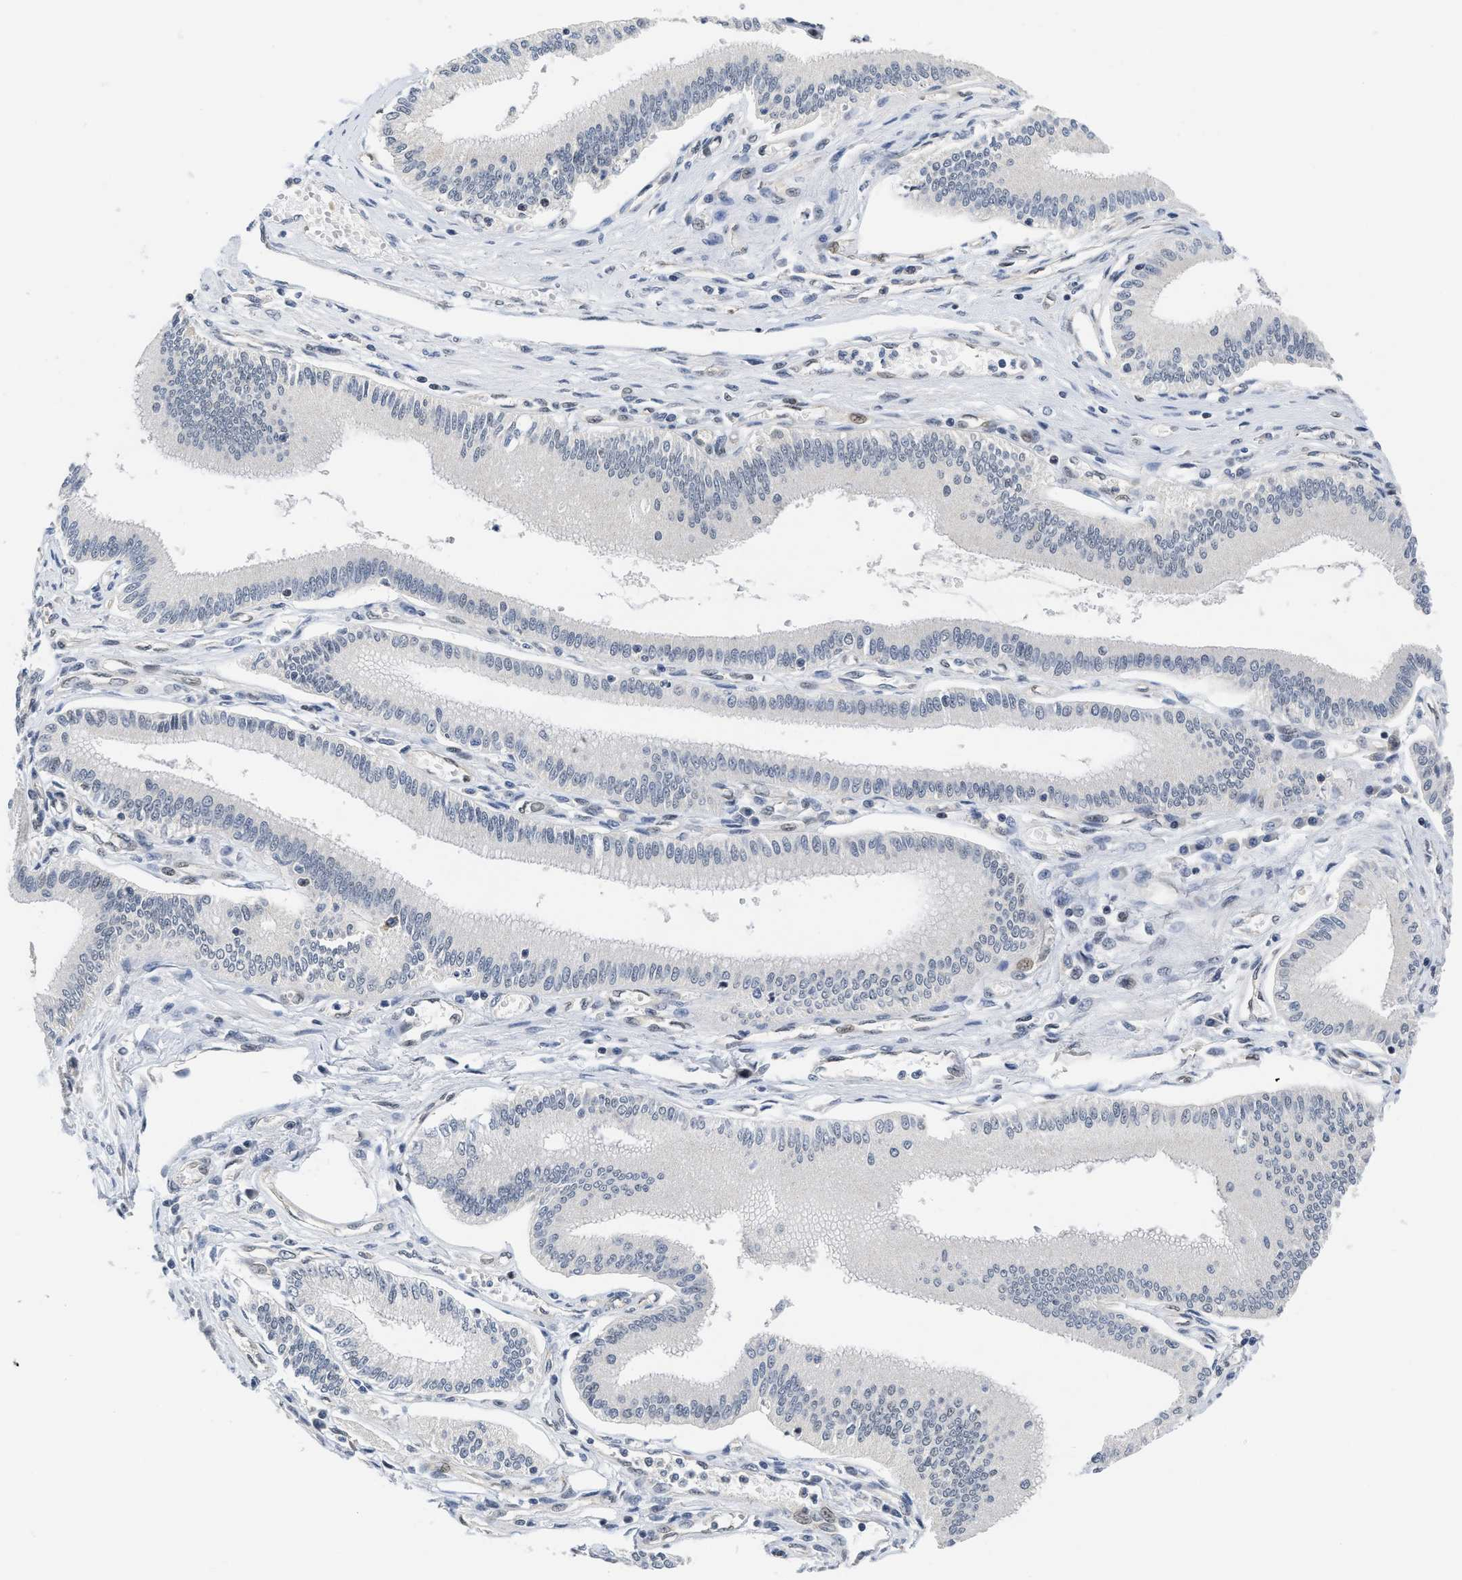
{"staining": {"intensity": "negative", "quantity": "none", "location": "none"}, "tissue": "pancreatic cancer", "cell_type": "Tumor cells", "image_type": "cancer", "snomed": [{"axis": "morphology", "description": "Adenocarcinoma, NOS"}, {"axis": "topography", "description": "Pancreas"}], "caption": "Immunohistochemistry (IHC) image of neoplastic tissue: human pancreatic adenocarcinoma stained with DAB demonstrates no significant protein expression in tumor cells.", "gene": "HIF1A", "patient": {"sex": "male", "age": 56}}